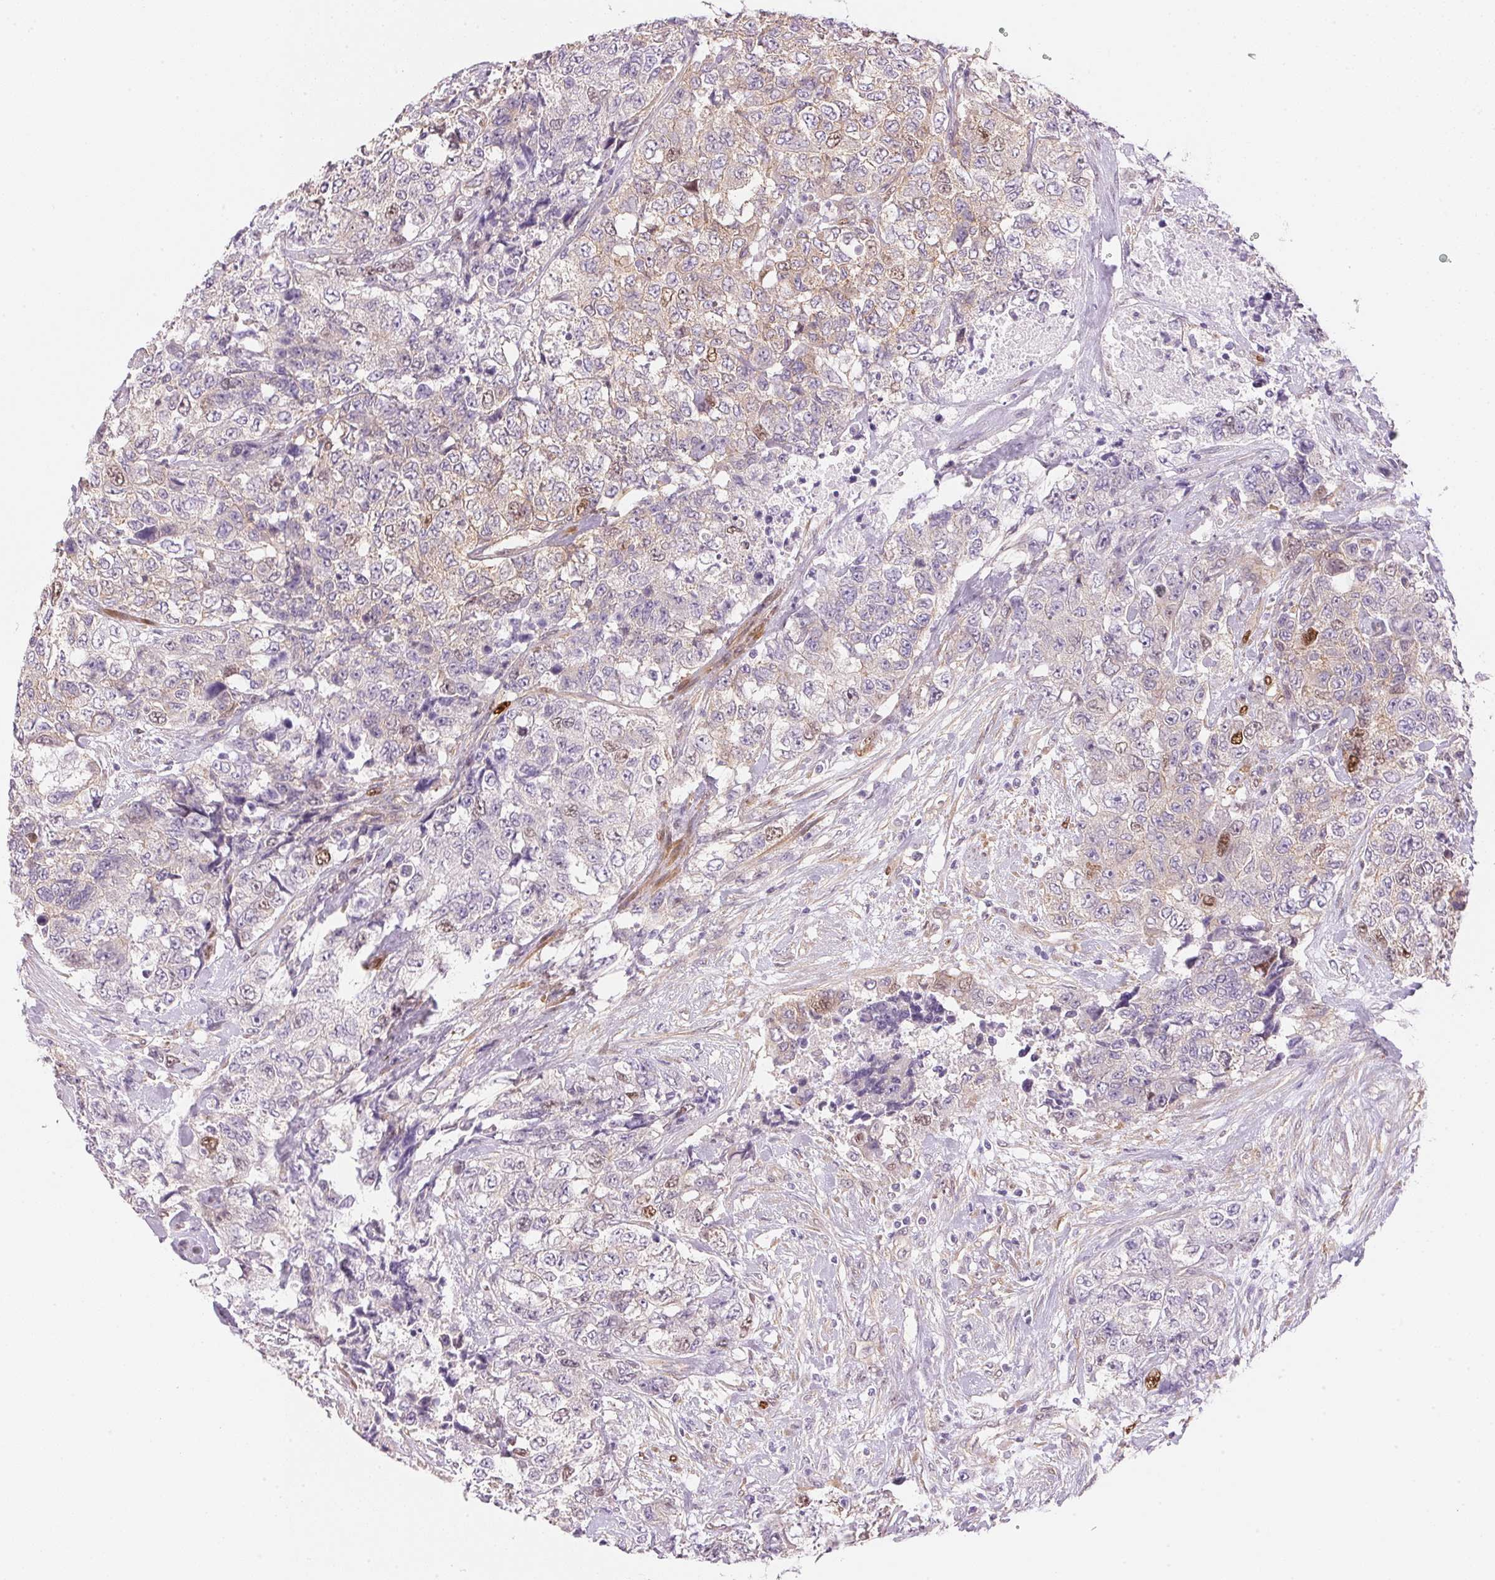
{"staining": {"intensity": "moderate", "quantity": "<25%", "location": "nuclear"}, "tissue": "urothelial cancer", "cell_type": "Tumor cells", "image_type": "cancer", "snomed": [{"axis": "morphology", "description": "Urothelial carcinoma, High grade"}, {"axis": "topography", "description": "Urinary bladder"}], "caption": "Urothelial cancer tissue demonstrates moderate nuclear staining in approximately <25% of tumor cells, visualized by immunohistochemistry.", "gene": "SMTN", "patient": {"sex": "female", "age": 78}}